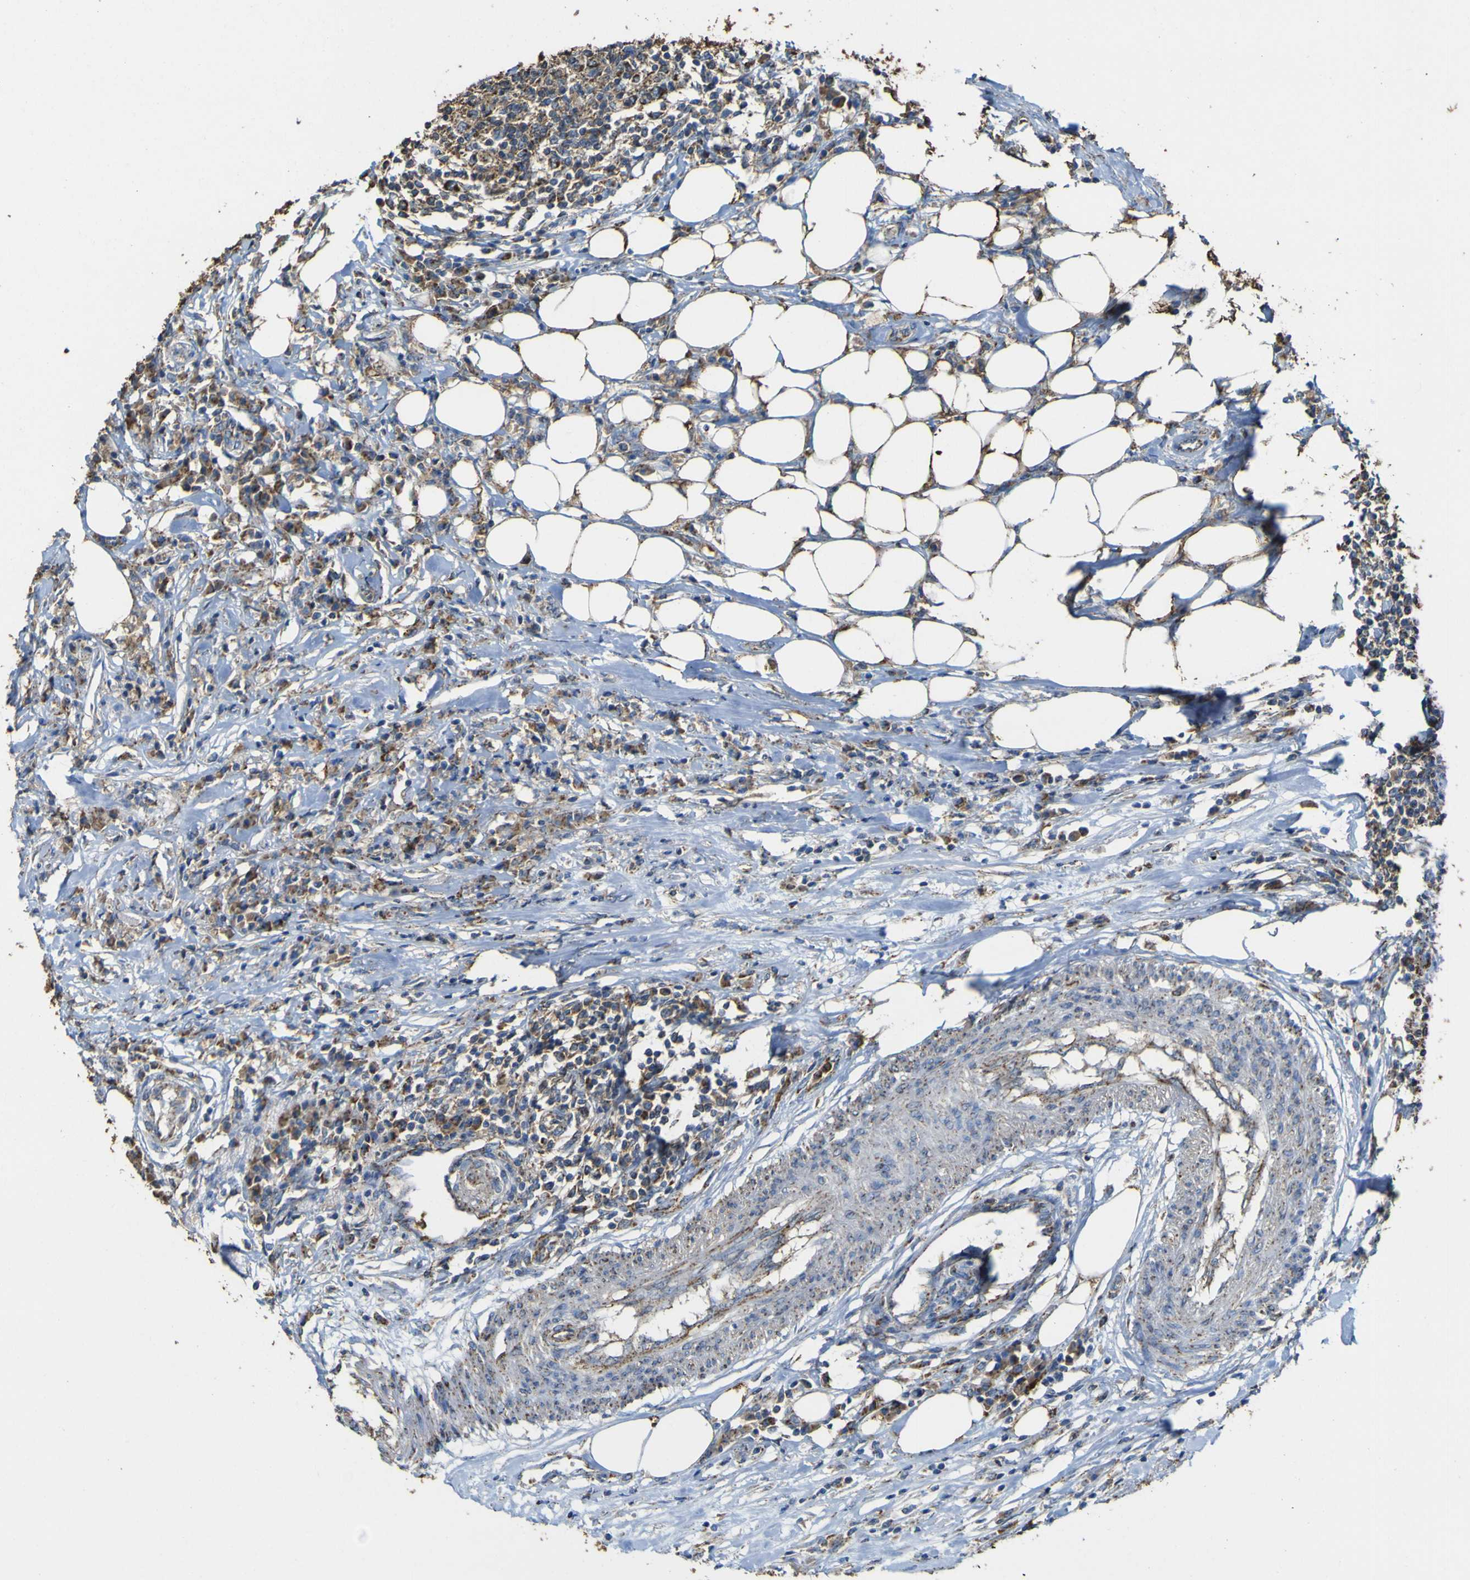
{"staining": {"intensity": "strong", "quantity": ">75%", "location": "cytoplasmic/membranous"}, "tissue": "colorectal cancer", "cell_type": "Tumor cells", "image_type": "cancer", "snomed": [{"axis": "morphology", "description": "Adenocarcinoma, NOS"}, {"axis": "topography", "description": "Colon"}], "caption": "Colorectal adenocarcinoma tissue displays strong cytoplasmic/membranous expression in about >75% of tumor cells, visualized by immunohistochemistry.", "gene": "ACSL3", "patient": {"sex": "male", "age": 71}}